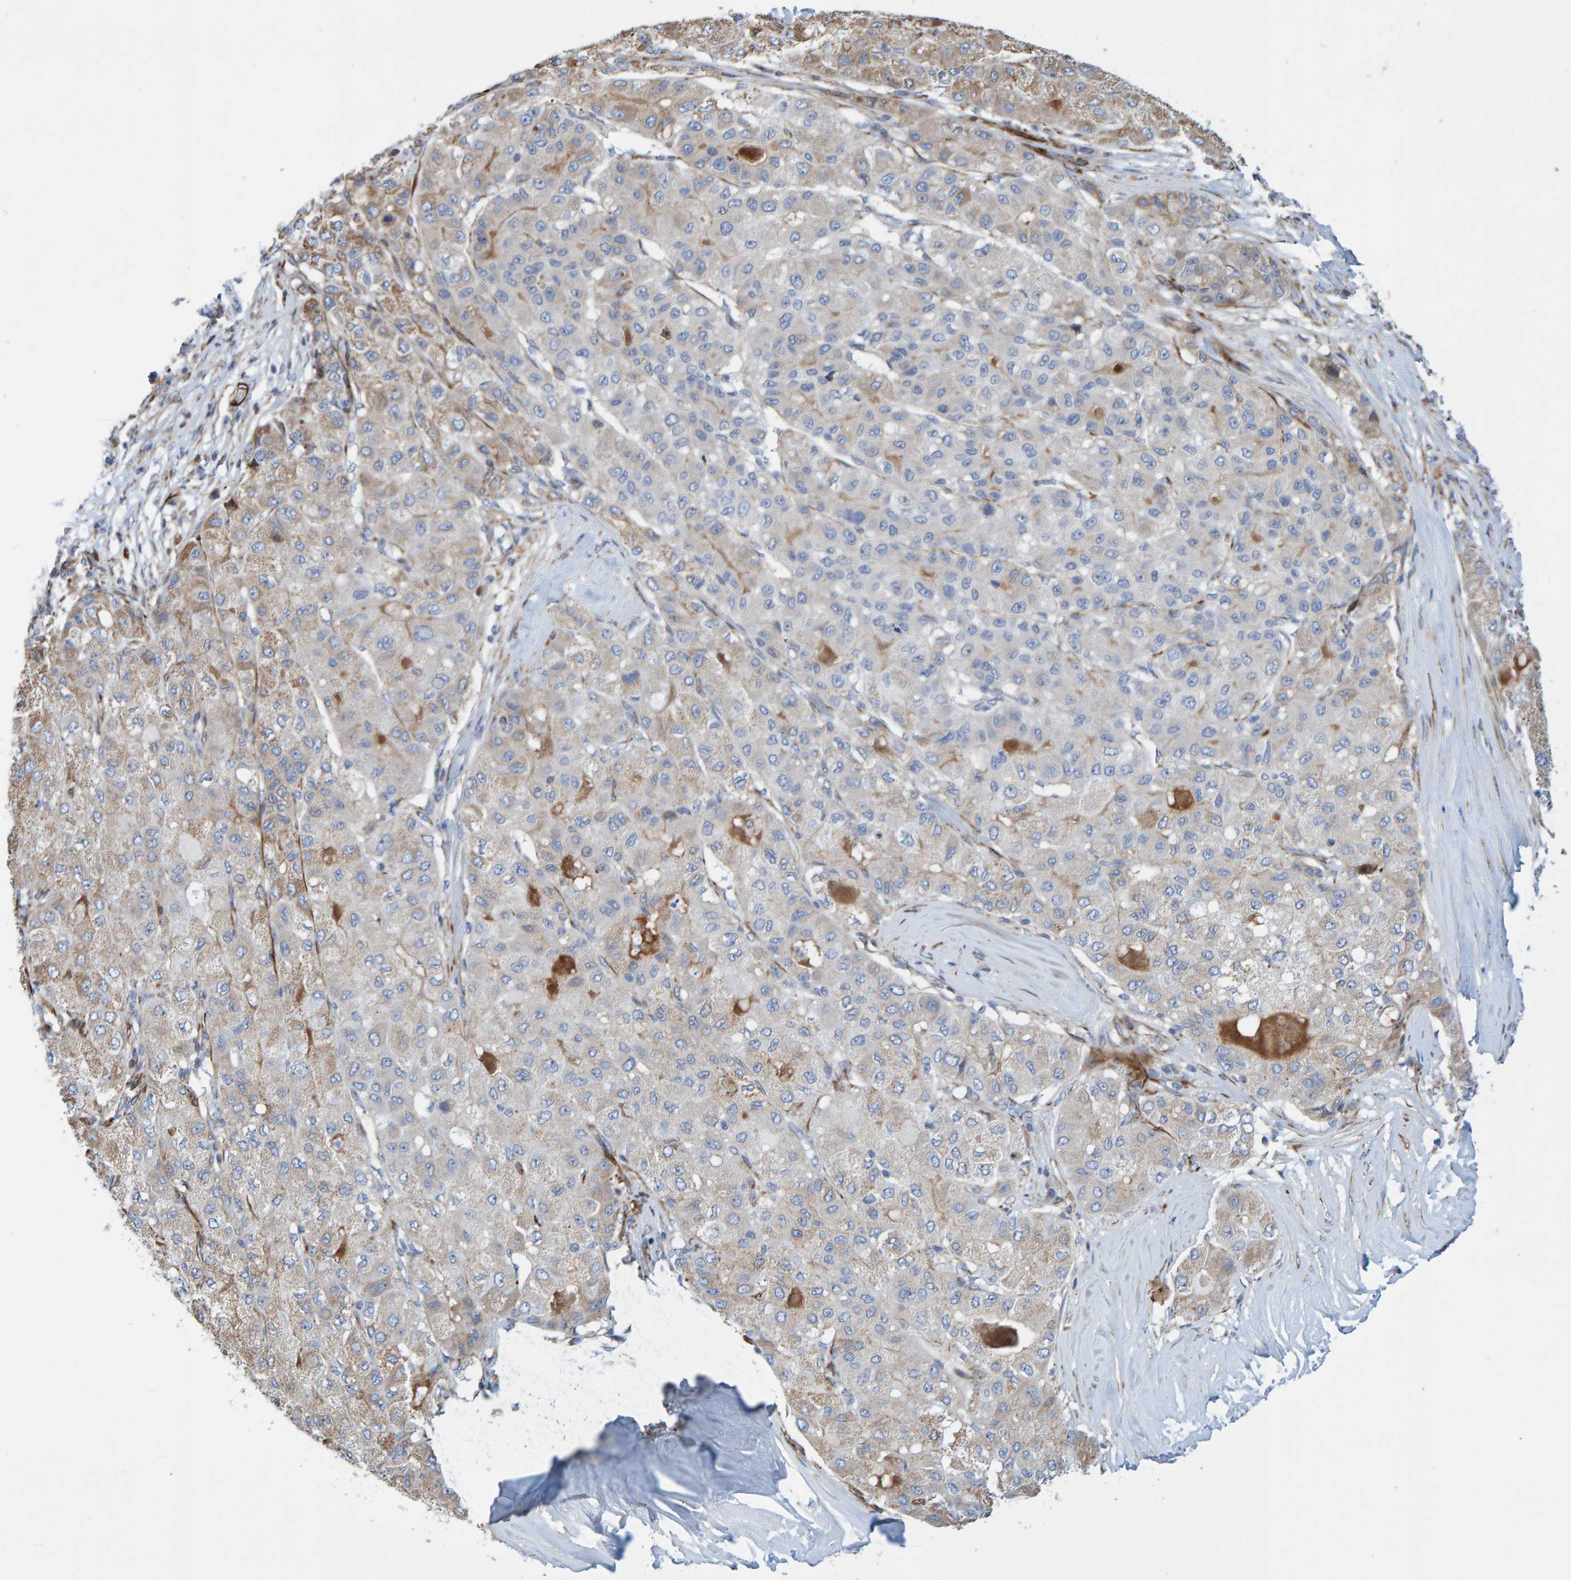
{"staining": {"intensity": "weak", "quantity": "<25%", "location": "cytoplasmic/membranous"}, "tissue": "liver cancer", "cell_type": "Tumor cells", "image_type": "cancer", "snomed": [{"axis": "morphology", "description": "Carcinoma, Hepatocellular, NOS"}, {"axis": "topography", "description": "Liver"}], "caption": "A histopathology image of human liver cancer (hepatocellular carcinoma) is negative for staining in tumor cells.", "gene": "POLG2", "patient": {"sex": "male", "age": 80}}